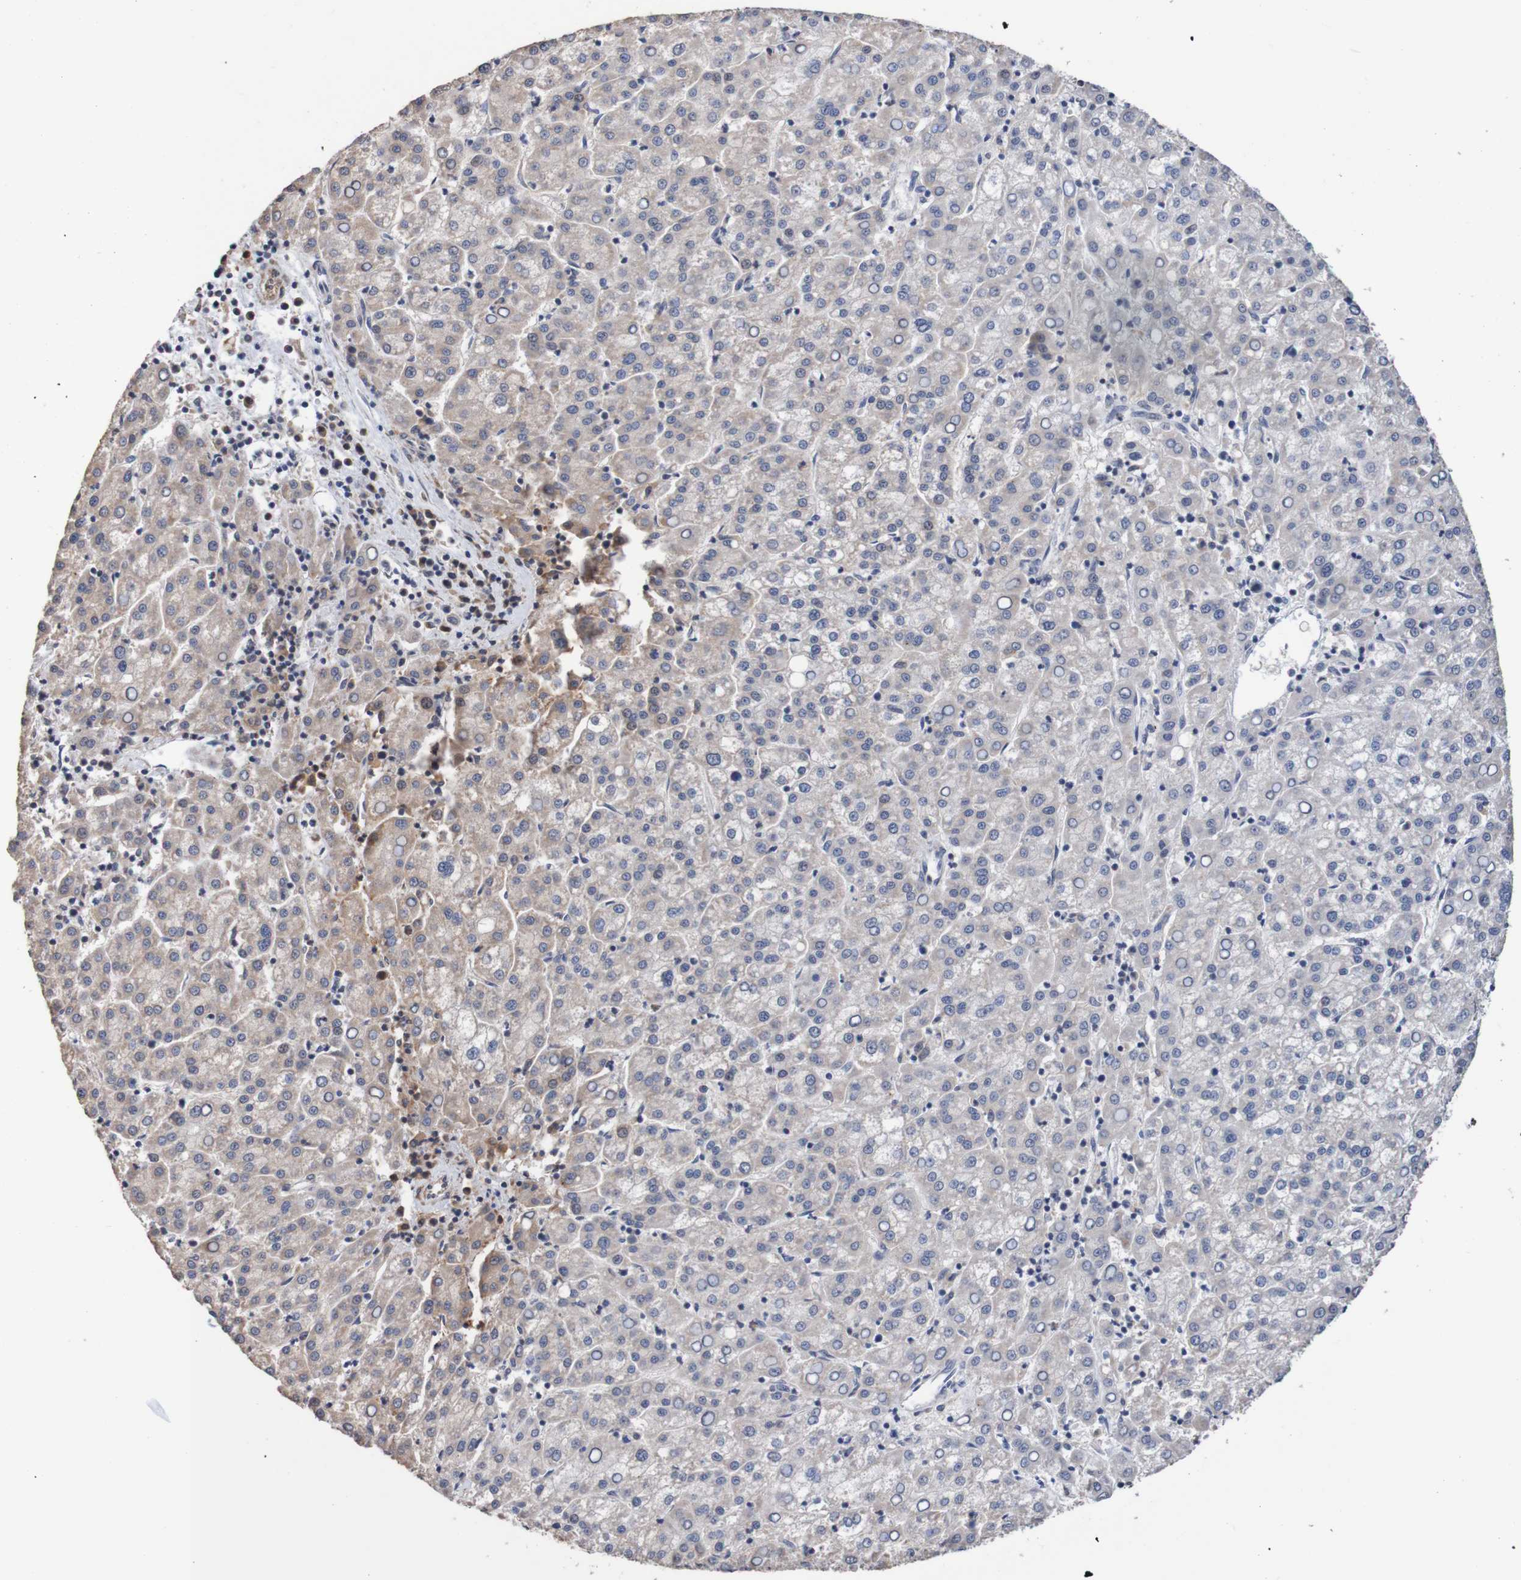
{"staining": {"intensity": "moderate", "quantity": "<25%", "location": "cytoplasmic/membranous"}, "tissue": "liver cancer", "cell_type": "Tumor cells", "image_type": "cancer", "snomed": [{"axis": "morphology", "description": "Carcinoma, Hepatocellular, NOS"}, {"axis": "topography", "description": "Liver"}], "caption": "Immunohistochemistry (IHC) staining of liver cancer, which reveals low levels of moderate cytoplasmic/membranous staining in about <25% of tumor cells indicating moderate cytoplasmic/membranous protein positivity. The staining was performed using DAB (brown) for protein detection and nuclei were counterstained in hematoxylin (blue).", "gene": "FIBP", "patient": {"sex": "female", "age": 58}}